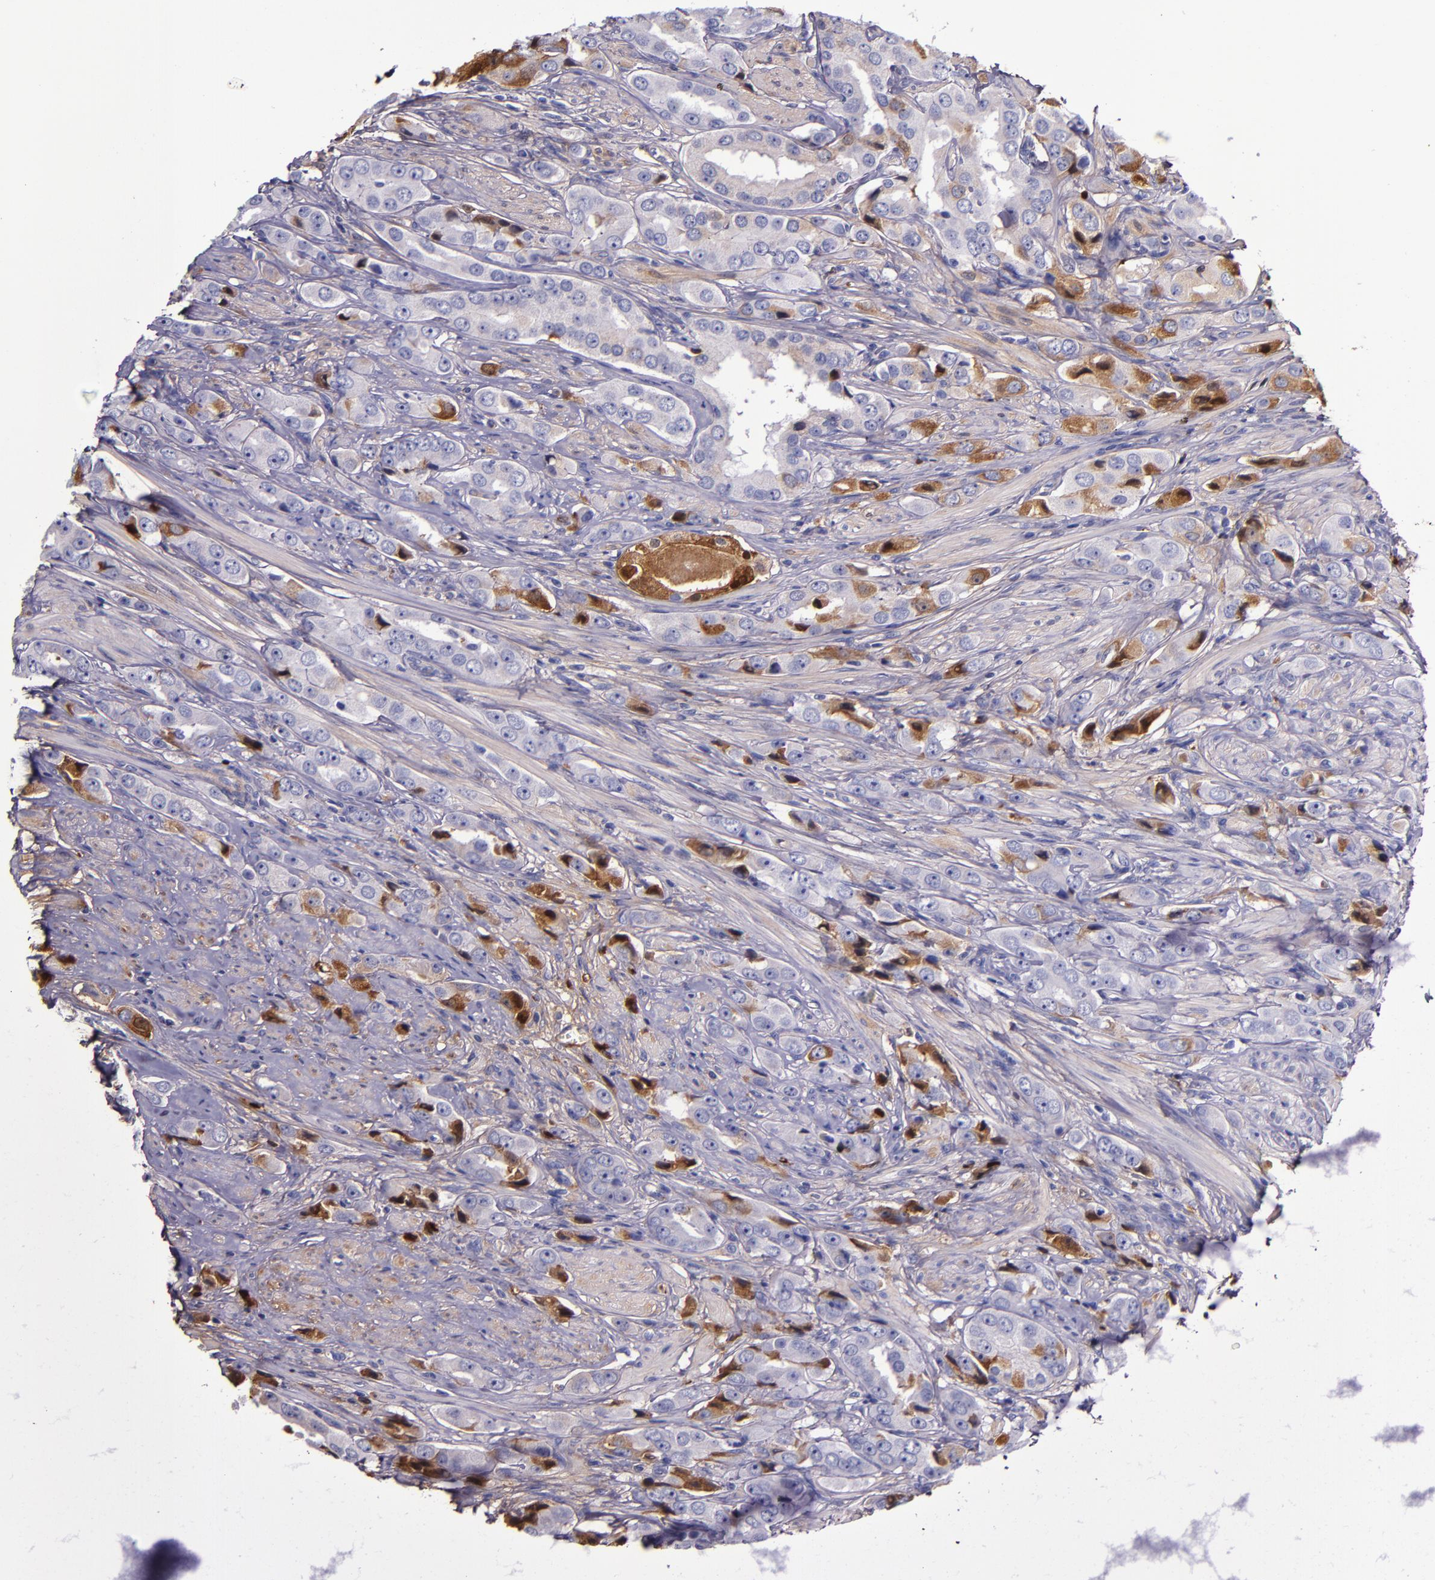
{"staining": {"intensity": "weak", "quantity": "<25%", "location": "cytoplasmic/membranous"}, "tissue": "prostate cancer", "cell_type": "Tumor cells", "image_type": "cancer", "snomed": [{"axis": "morphology", "description": "Adenocarcinoma, Medium grade"}, {"axis": "topography", "description": "Prostate"}], "caption": "Immunohistochemistry photomicrograph of neoplastic tissue: human medium-grade adenocarcinoma (prostate) stained with DAB (3,3'-diaminobenzidine) displays no significant protein expression in tumor cells.", "gene": "CLEC3B", "patient": {"sex": "male", "age": 53}}